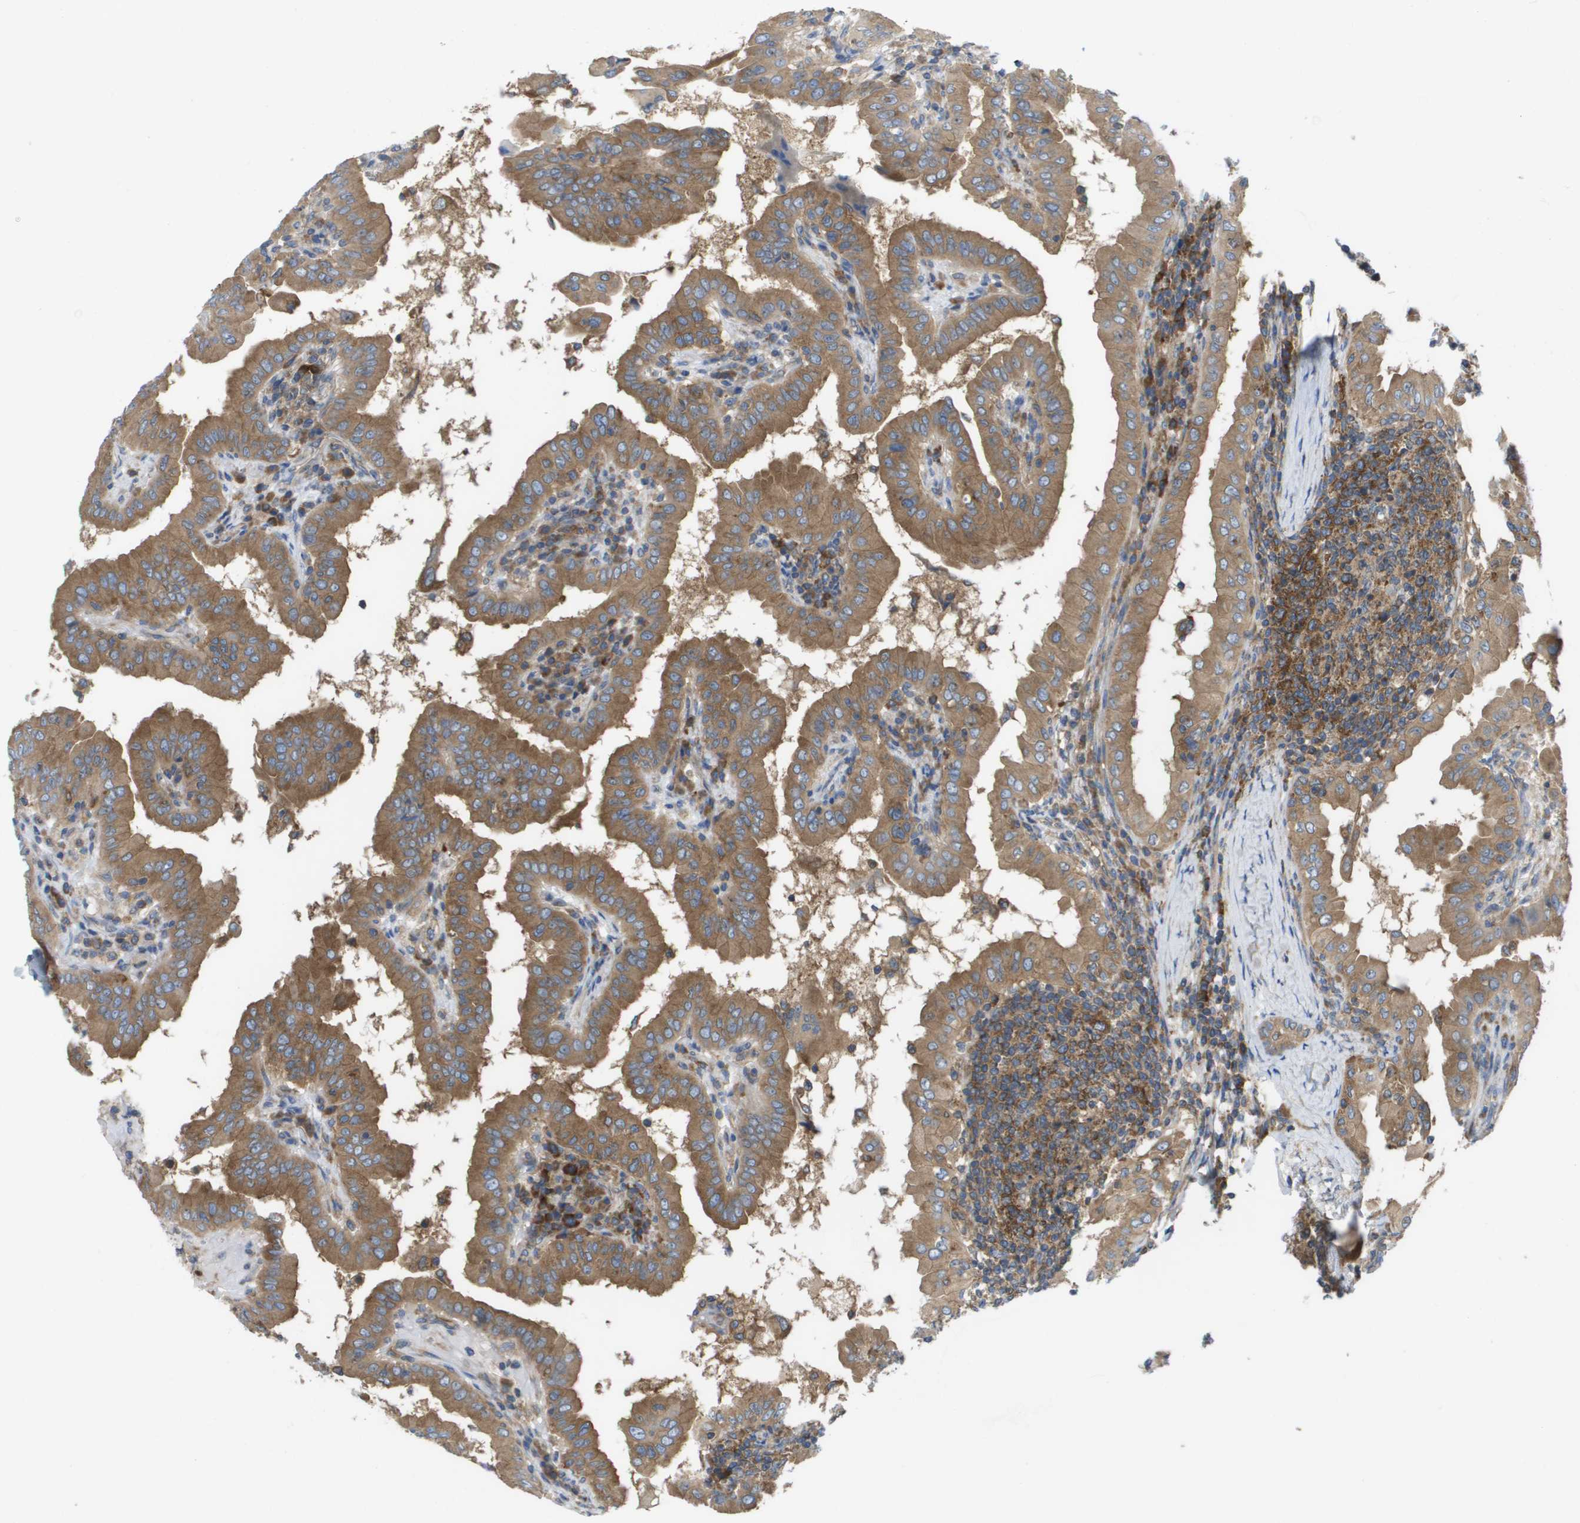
{"staining": {"intensity": "moderate", "quantity": ">75%", "location": "cytoplasmic/membranous"}, "tissue": "thyroid cancer", "cell_type": "Tumor cells", "image_type": "cancer", "snomed": [{"axis": "morphology", "description": "Papillary adenocarcinoma, NOS"}, {"axis": "topography", "description": "Thyroid gland"}], "caption": "Protein expression analysis of thyroid cancer exhibits moderate cytoplasmic/membranous positivity in about >75% of tumor cells.", "gene": "EIF4G2", "patient": {"sex": "male", "age": 33}}